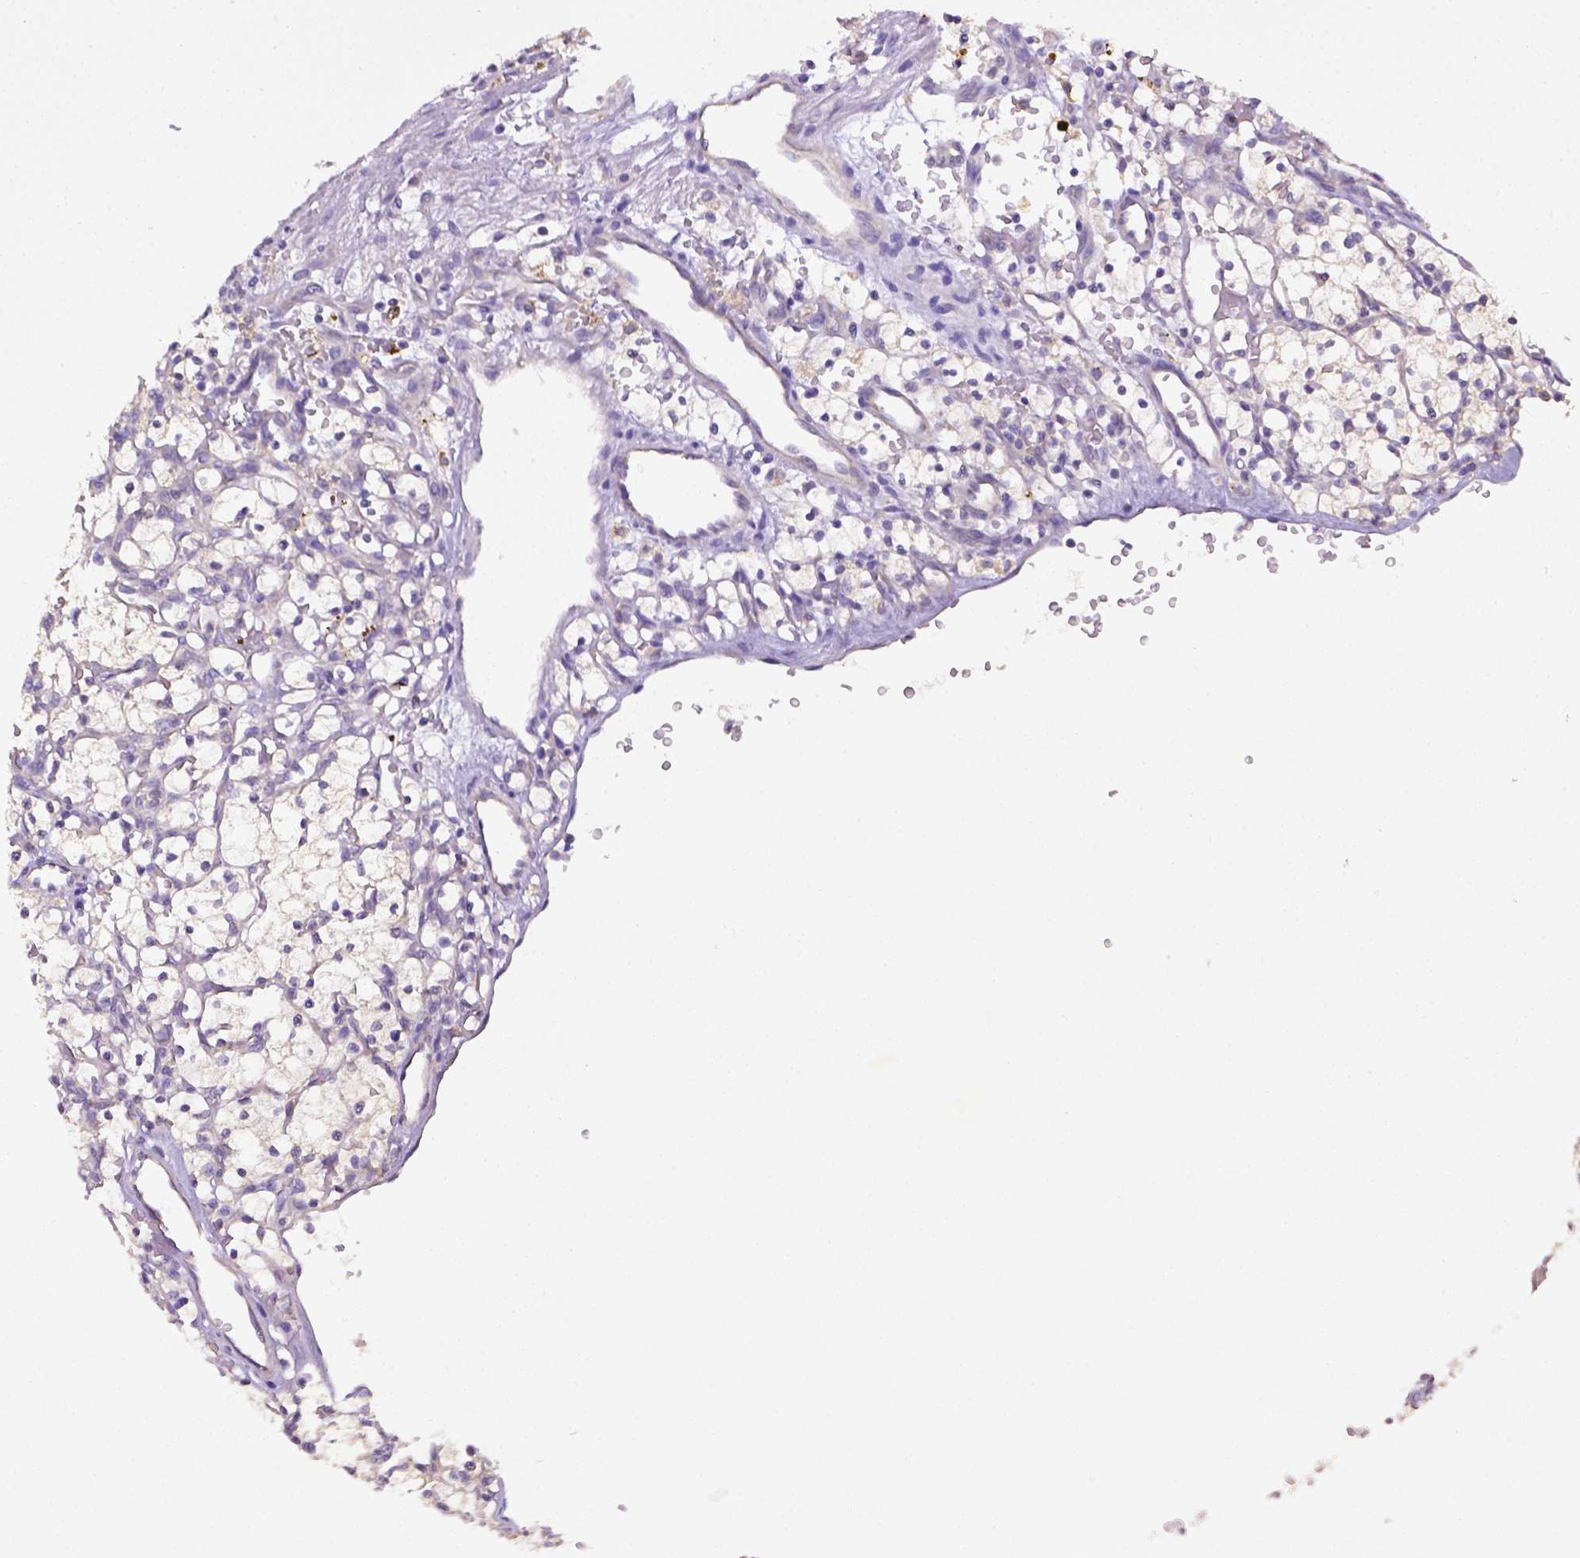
{"staining": {"intensity": "negative", "quantity": "none", "location": "none"}, "tissue": "renal cancer", "cell_type": "Tumor cells", "image_type": "cancer", "snomed": [{"axis": "morphology", "description": "Adenocarcinoma, NOS"}, {"axis": "topography", "description": "Kidney"}], "caption": "High magnification brightfield microscopy of adenocarcinoma (renal) stained with DAB (brown) and counterstained with hematoxylin (blue): tumor cells show no significant positivity.", "gene": "CD40", "patient": {"sex": "female", "age": 64}}